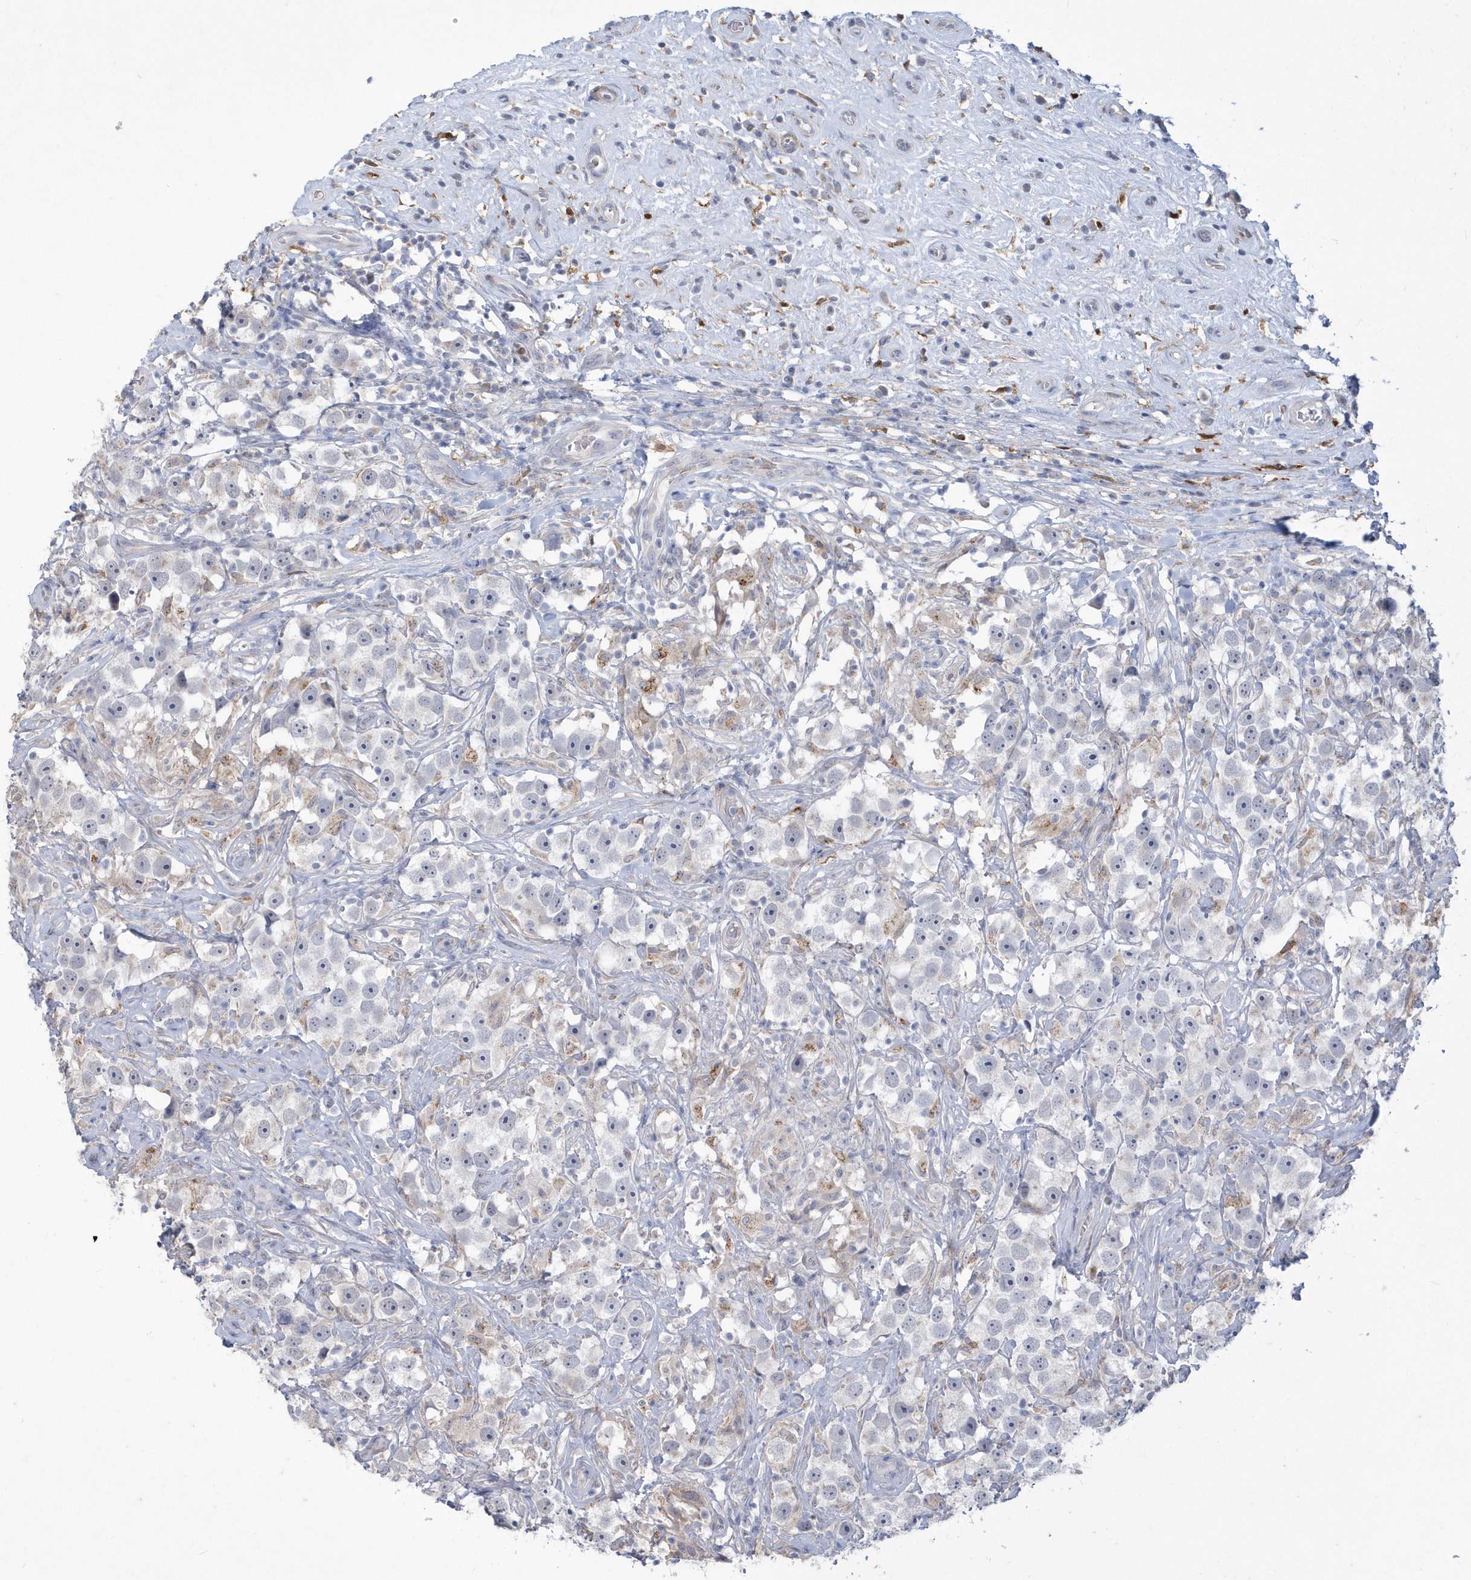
{"staining": {"intensity": "negative", "quantity": "none", "location": "none"}, "tissue": "testis cancer", "cell_type": "Tumor cells", "image_type": "cancer", "snomed": [{"axis": "morphology", "description": "Seminoma, NOS"}, {"axis": "topography", "description": "Testis"}], "caption": "An image of human testis cancer is negative for staining in tumor cells. Nuclei are stained in blue.", "gene": "TSPEAR", "patient": {"sex": "male", "age": 49}}